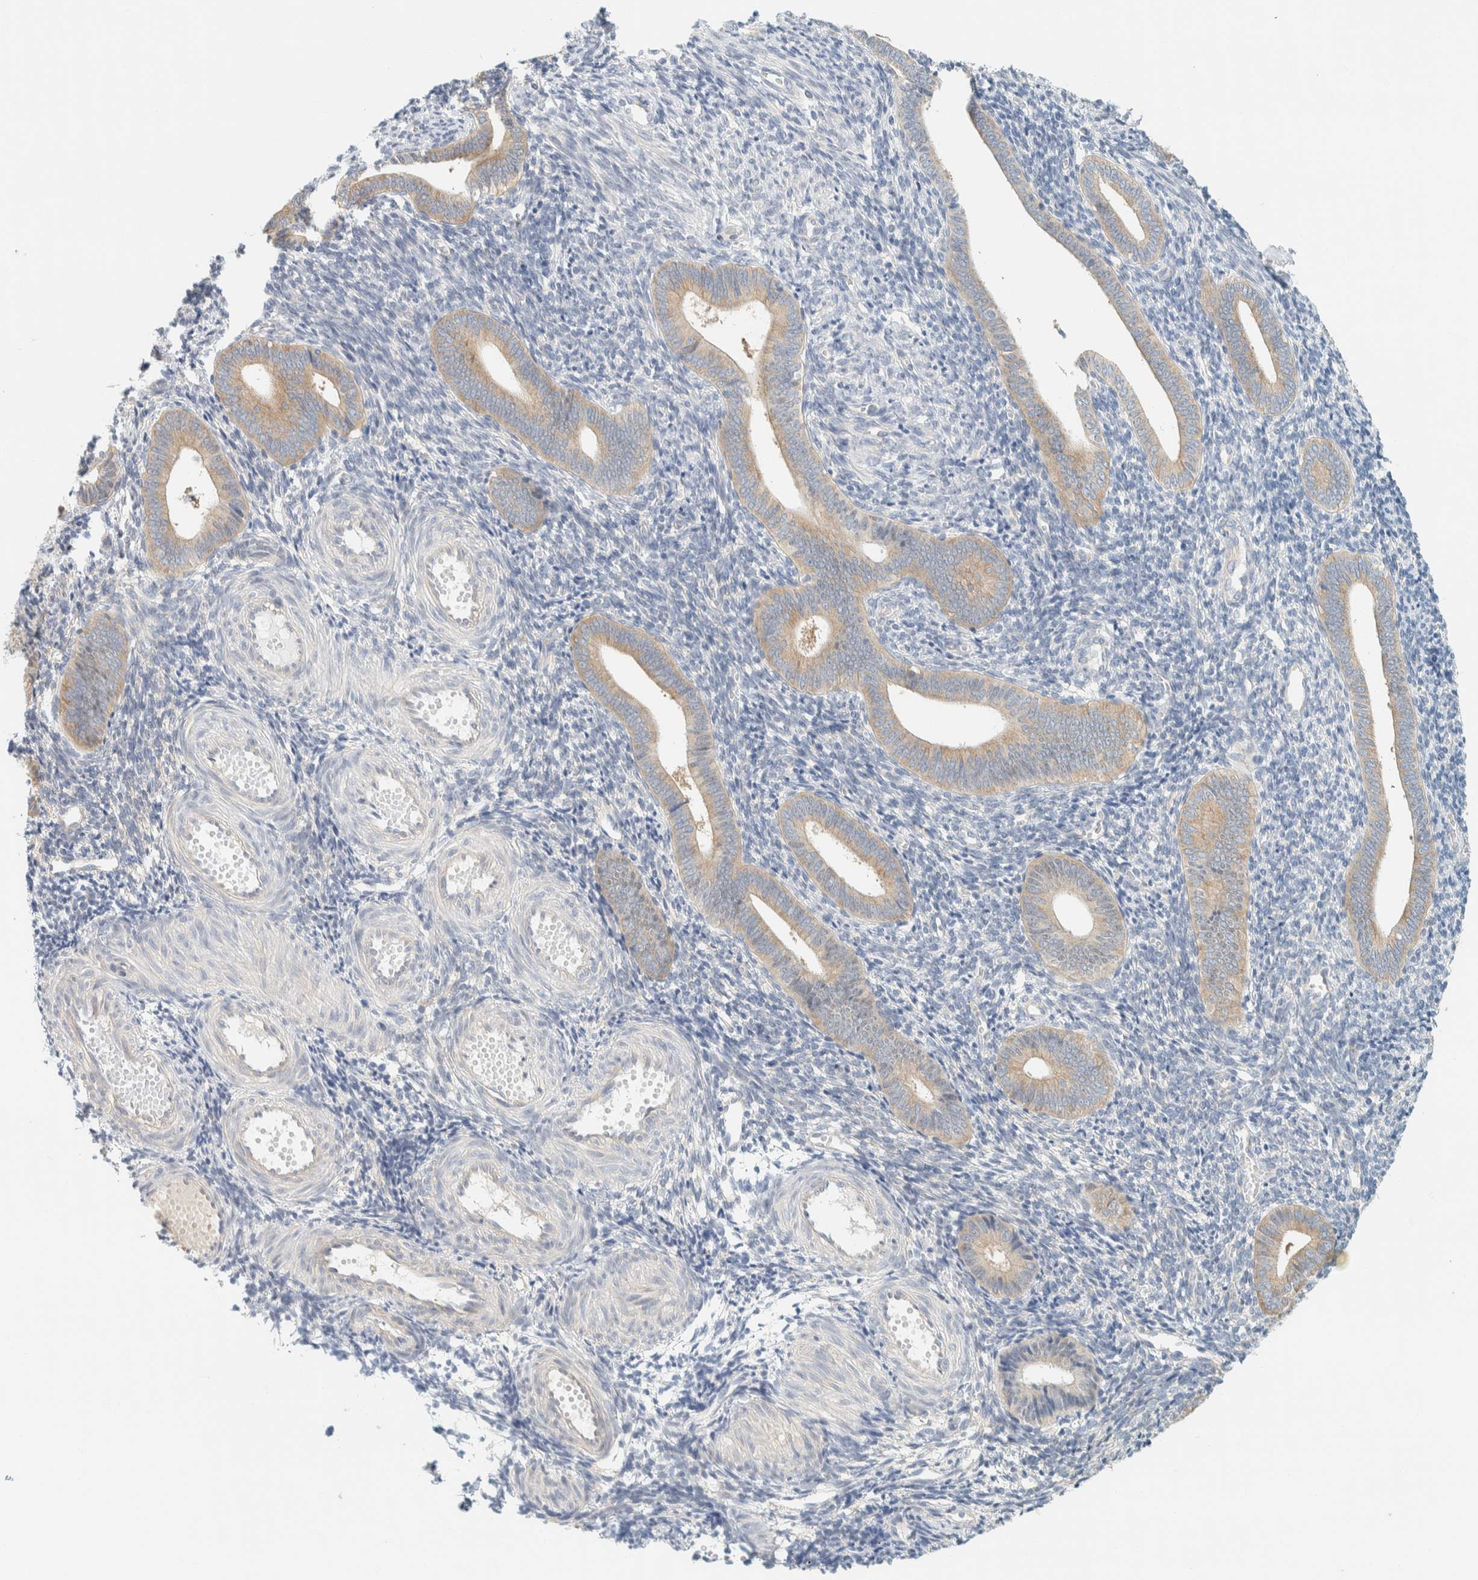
{"staining": {"intensity": "negative", "quantity": "none", "location": "none"}, "tissue": "endometrium", "cell_type": "Cells in endometrial stroma", "image_type": "normal", "snomed": [{"axis": "morphology", "description": "Normal tissue, NOS"}, {"axis": "topography", "description": "Uterus"}, {"axis": "topography", "description": "Endometrium"}], "caption": "Immunohistochemistry histopathology image of normal endometrium: human endometrium stained with DAB reveals no significant protein positivity in cells in endometrial stroma. (DAB IHC visualized using brightfield microscopy, high magnification).", "gene": "AARSD1", "patient": {"sex": "female", "age": 33}}